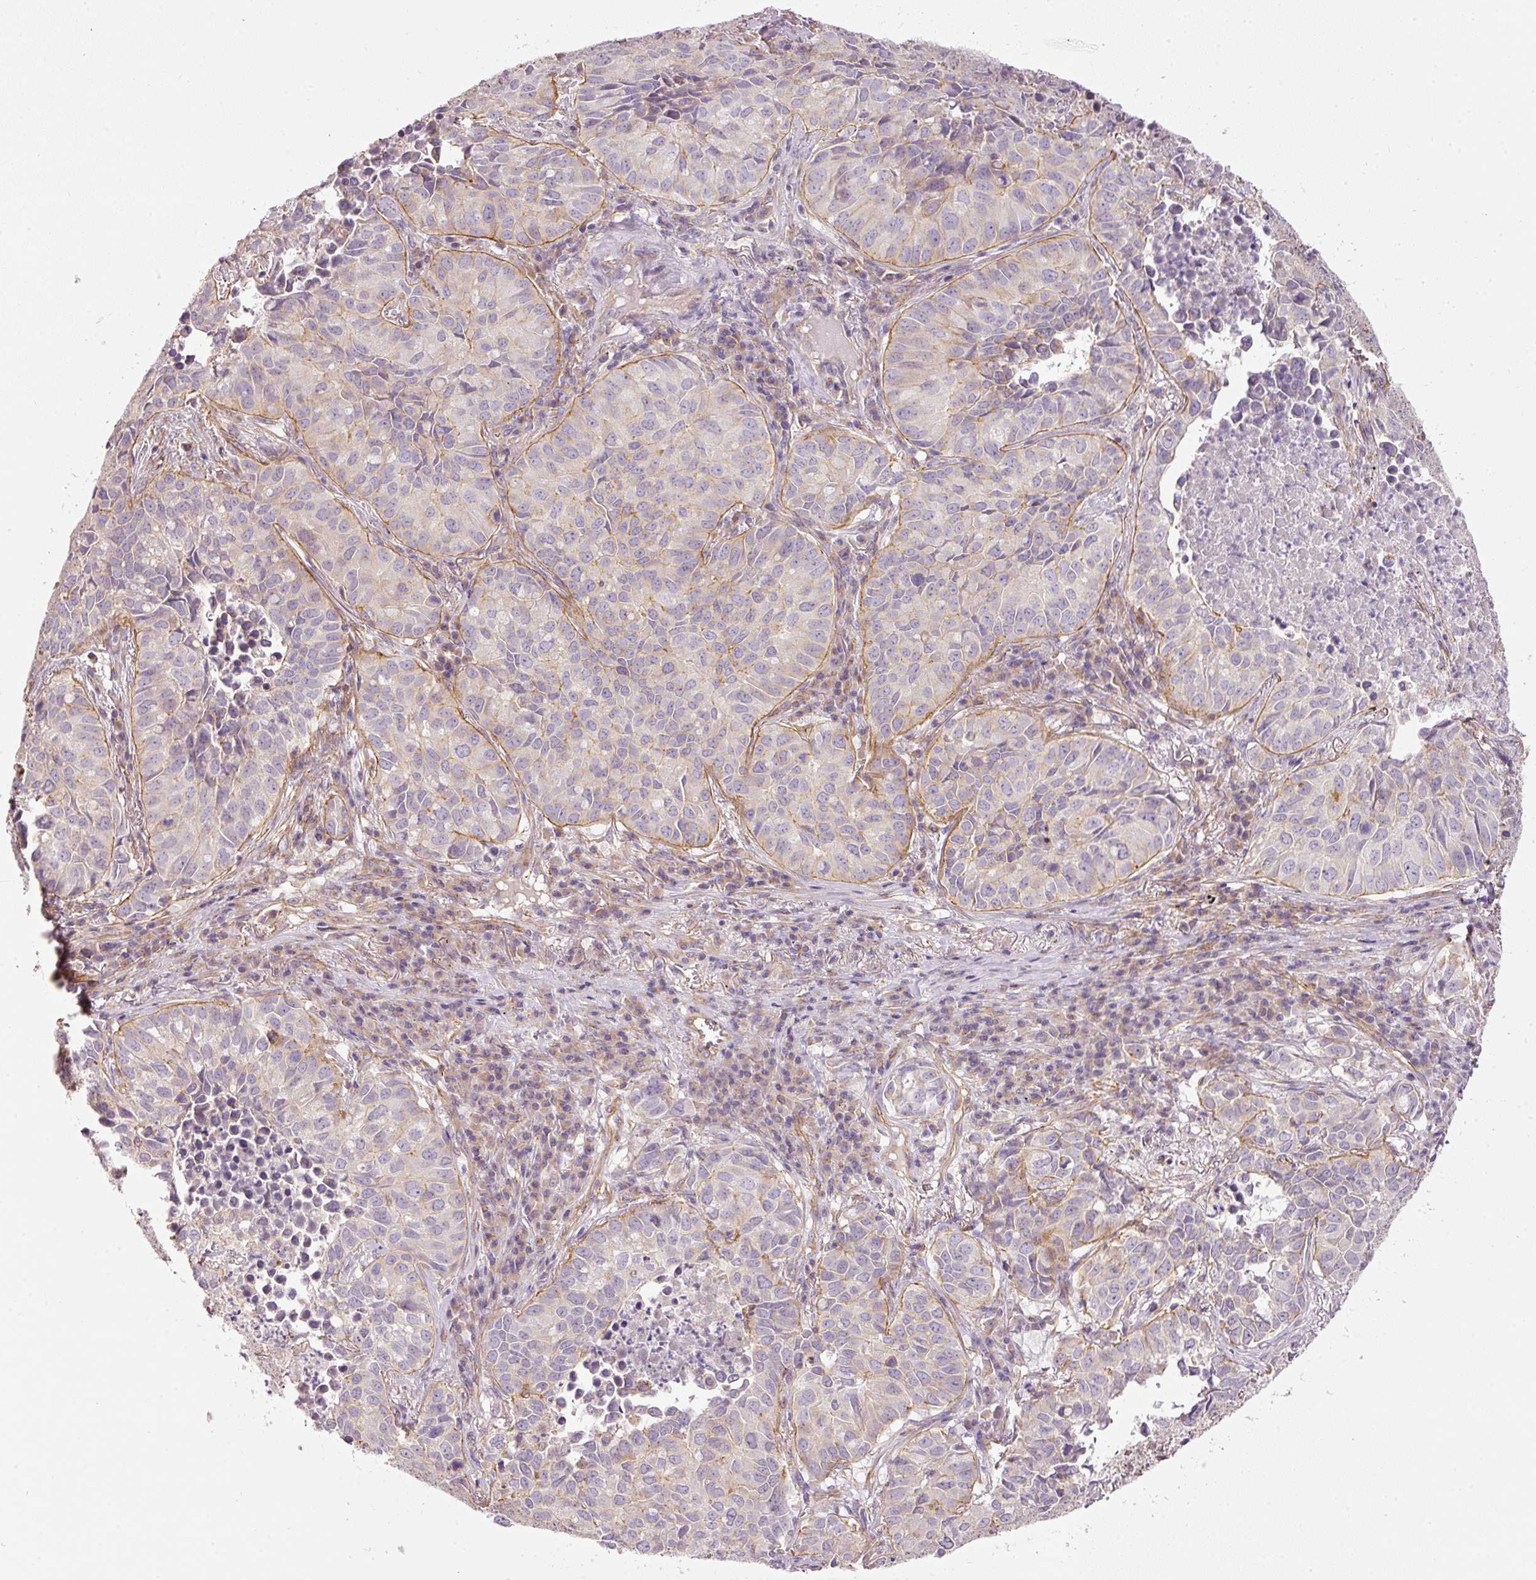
{"staining": {"intensity": "moderate", "quantity": "25%-75%", "location": "cytoplasmic/membranous"}, "tissue": "lung cancer", "cell_type": "Tumor cells", "image_type": "cancer", "snomed": [{"axis": "morphology", "description": "Adenocarcinoma, NOS"}, {"axis": "topography", "description": "Lung"}], "caption": "Immunohistochemistry (IHC) micrograph of adenocarcinoma (lung) stained for a protein (brown), which reveals medium levels of moderate cytoplasmic/membranous expression in approximately 25%-75% of tumor cells.", "gene": "OSR2", "patient": {"sex": "female", "age": 50}}